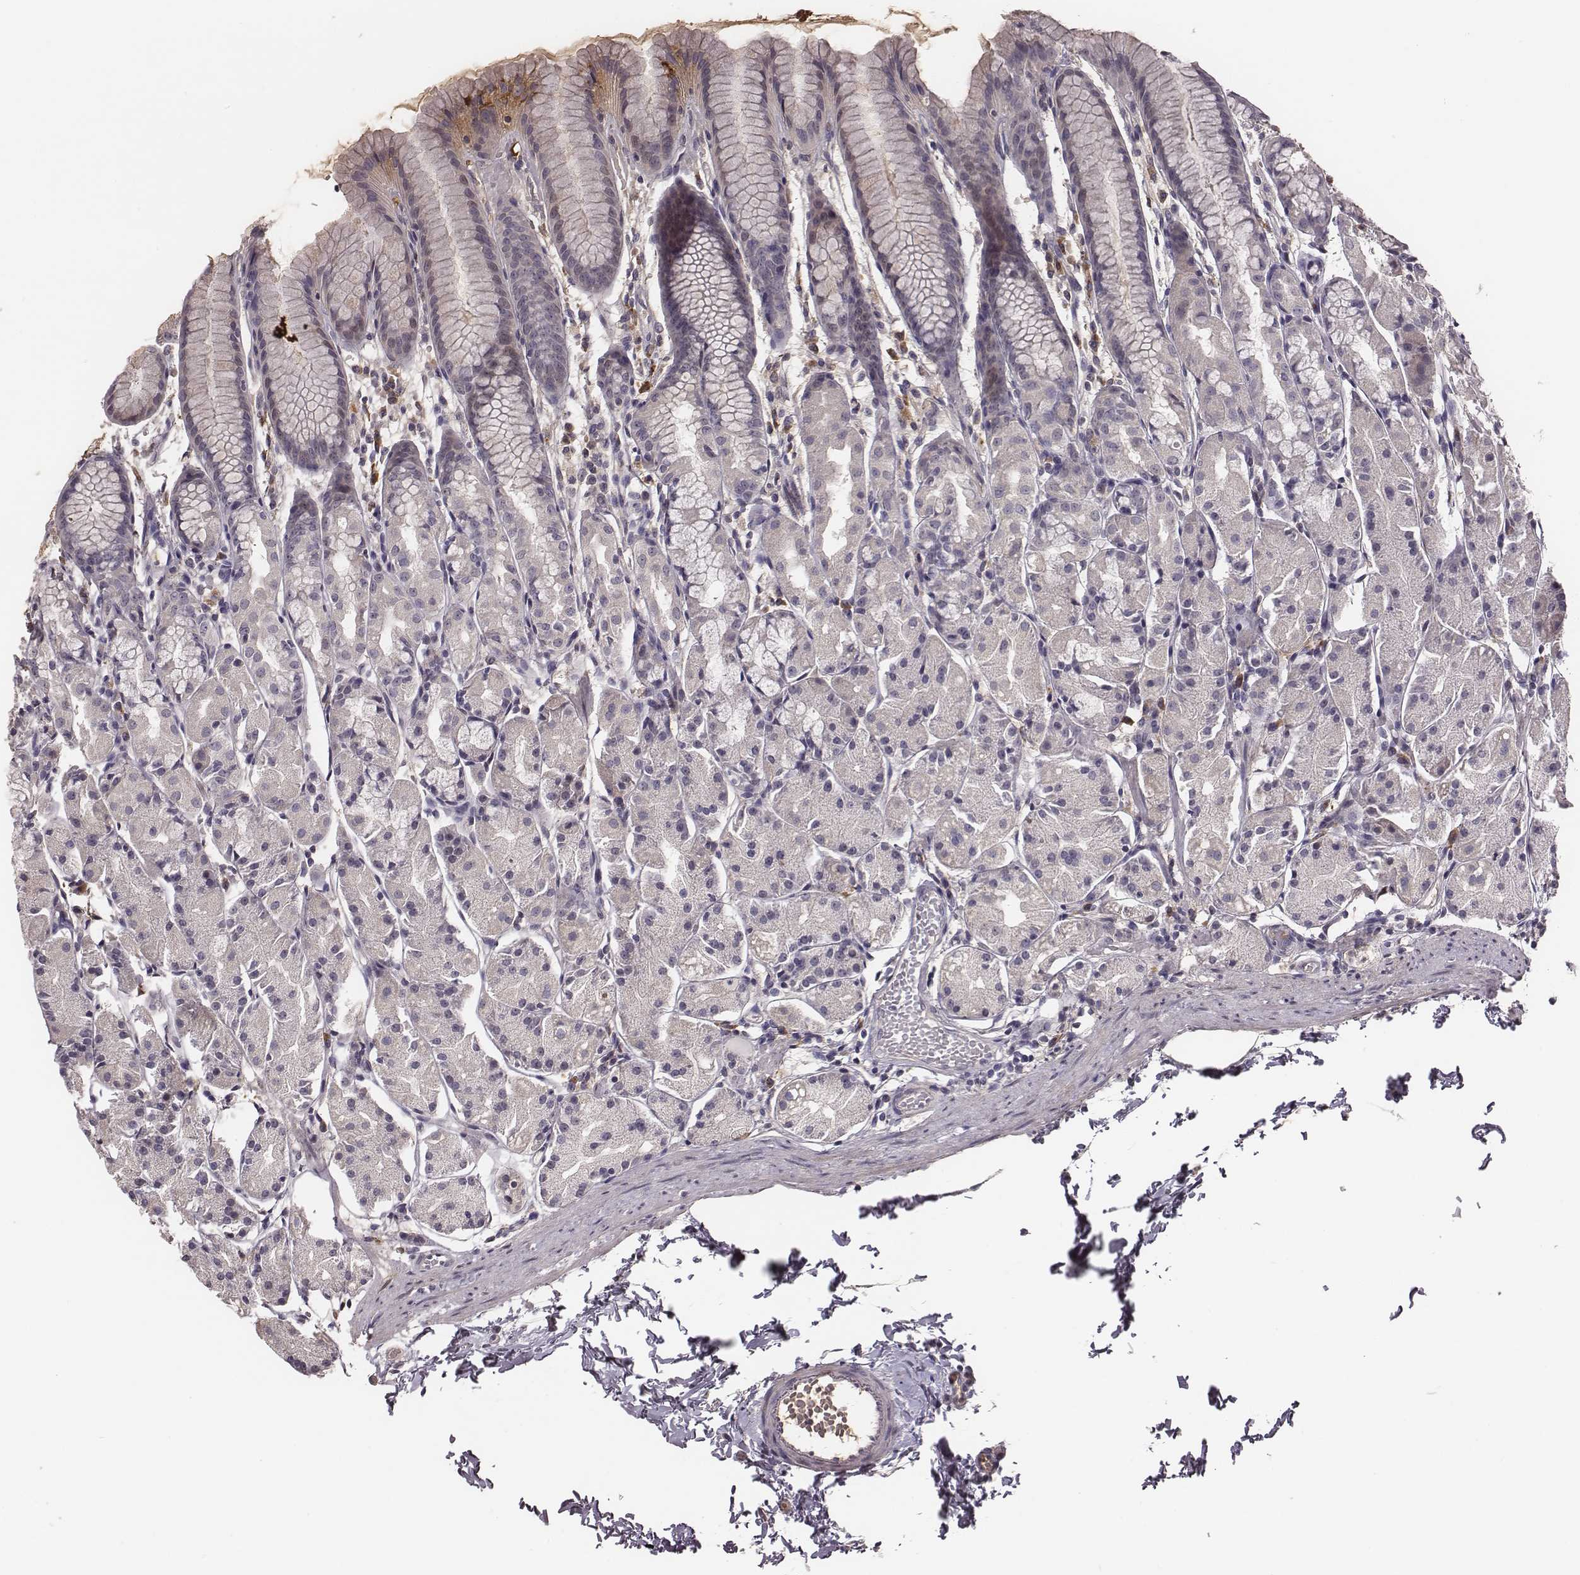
{"staining": {"intensity": "negative", "quantity": "none", "location": "none"}, "tissue": "stomach", "cell_type": "Glandular cells", "image_type": "normal", "snomed": [{"axis": "morphology", "description": "Normal tissue, NOS"}, {"axis": "topography", "description": "Stomach, upper"}], "caption": "Glandular cells show no significant positivity in normal stomach. The staining is performed using DAB (3,3'-diaminobenzidine) brown chromogen with nuclei counter-stained in using hematoxylin.", "gene": "SLC22A6", "patient": {"sex": "male", "age": 47}}